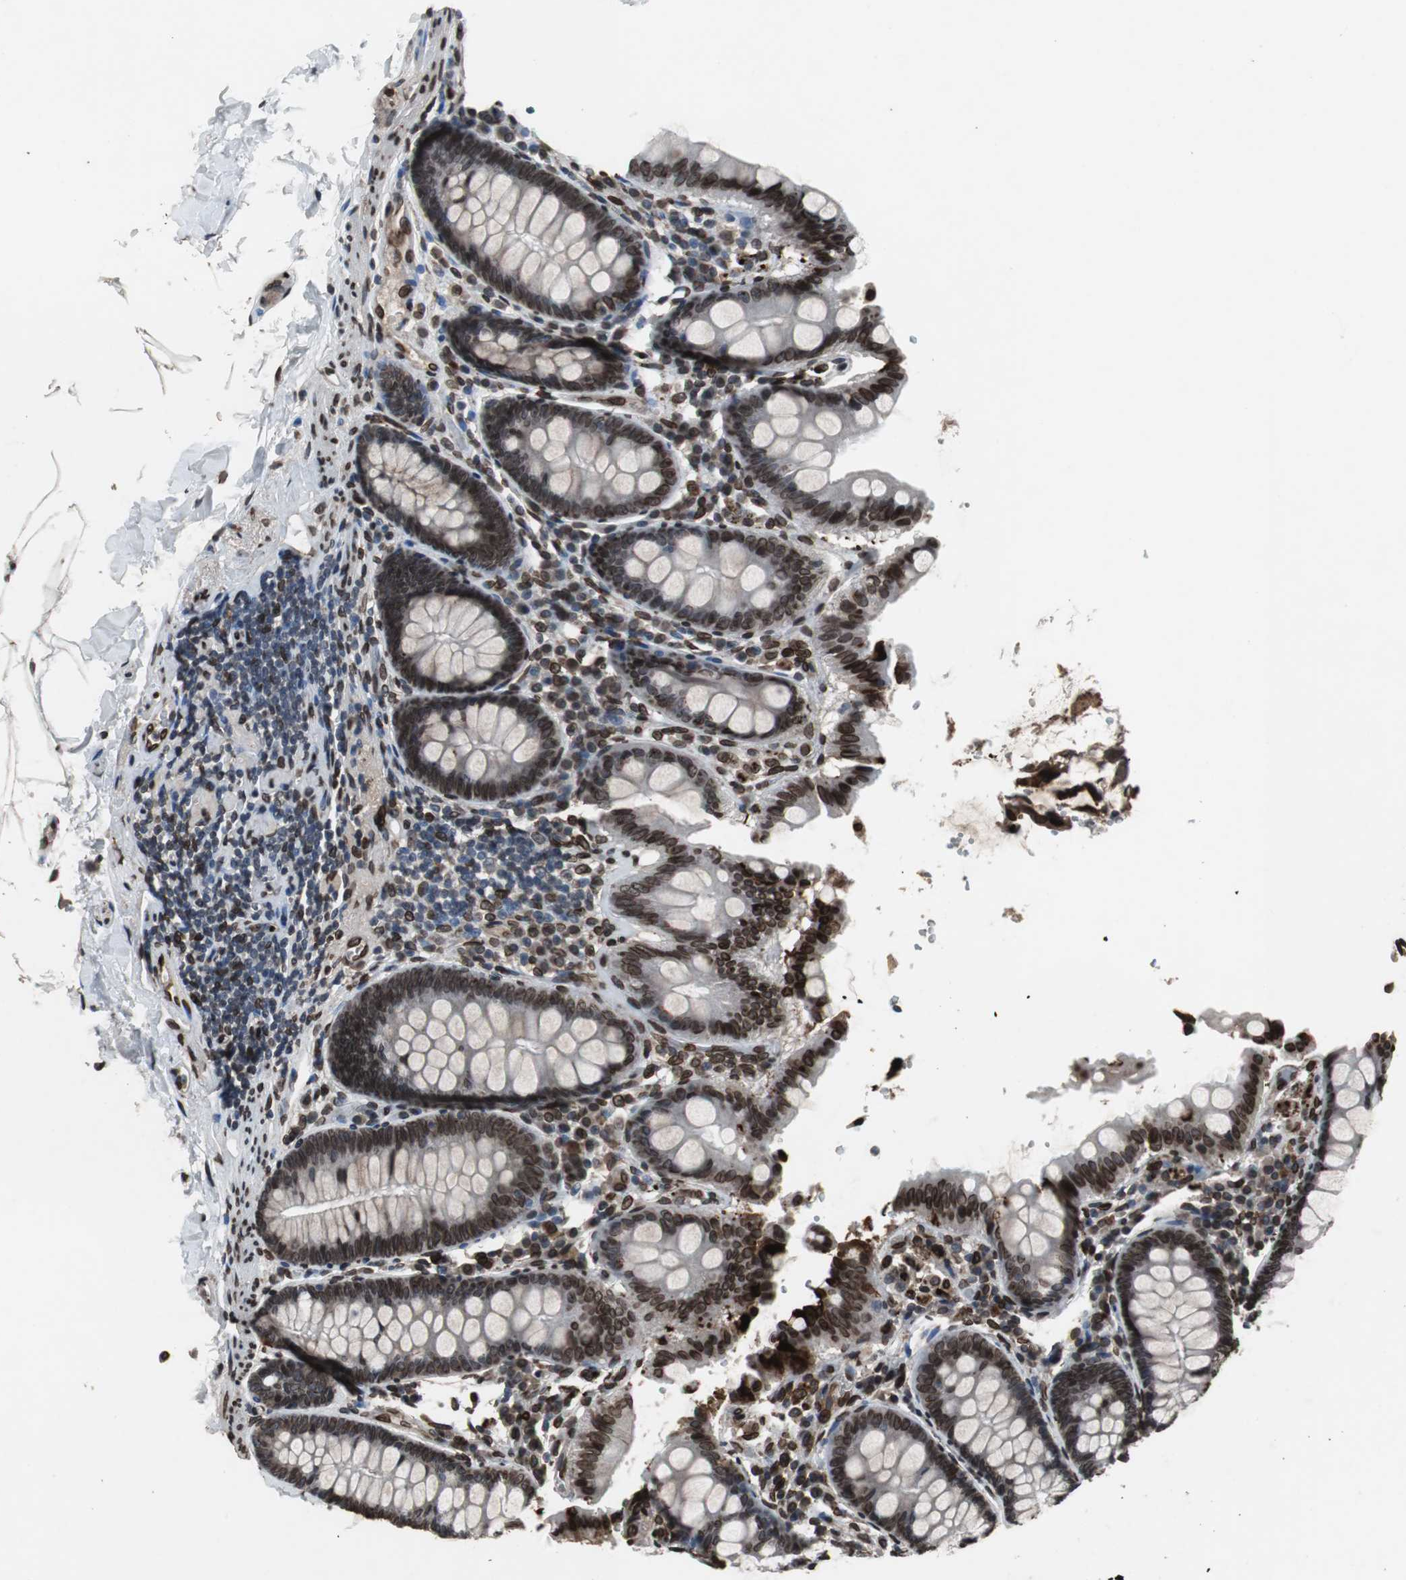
{"staining": {"intensity": "strong", "quantity": ">75%", "location": "nuclear"}, "tissue": "colon", "cell_type": "Endothelial cells", "image_type": "normal", "snomed": [{"axis": "morphology", "description": "Normal tissue, NOS"}, {"axis": "topography", "description": "Colon"}], "caption": "Immunohistochemical staining of unremarkable colon reveals high levels of strong nuclear positivity in about >75% of endothelial cells.", "gene": "LMNA", "patient": {"sex": "female", "age": 61}}